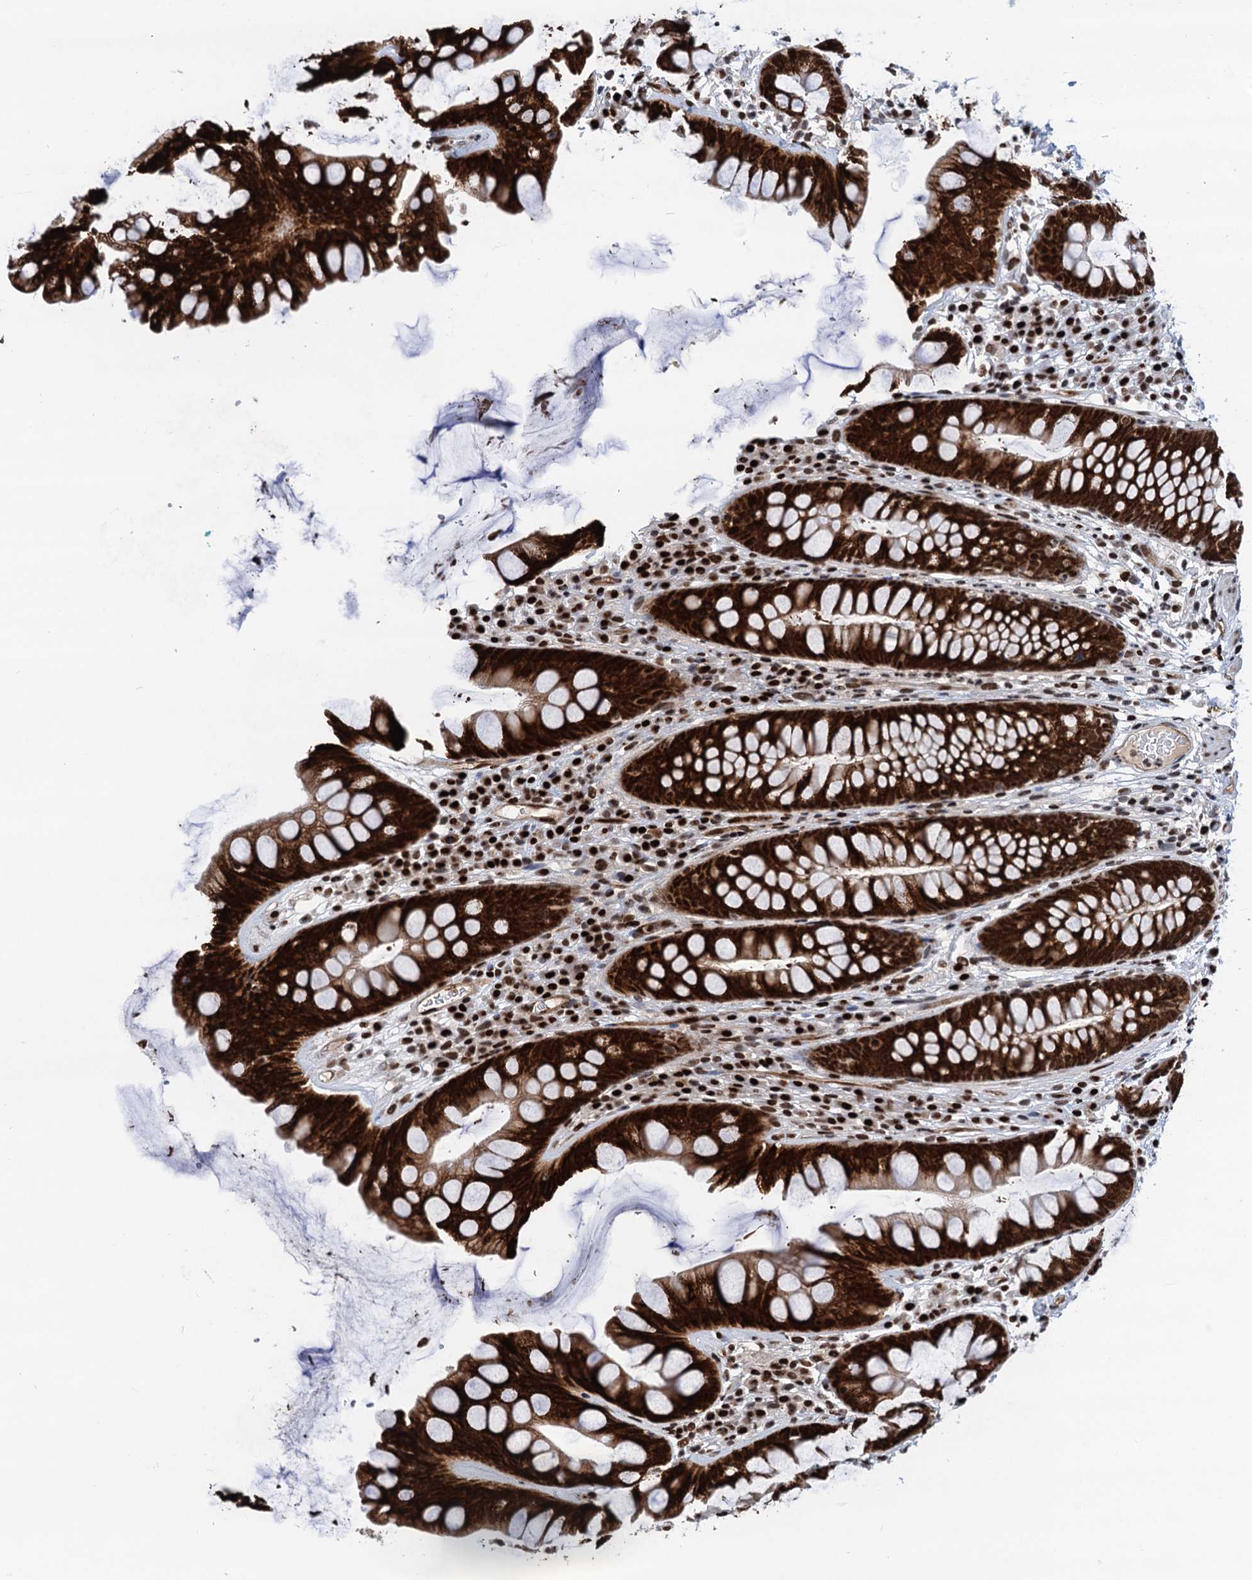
{"staining": {"intensity": "strong", "quantity": ">75%", "location": "cytoplasmic/membranous,nuclear"}, "tissue": "rectum", "cell_type": "Glandular cells", "image_type": "normal", "snomed": [{"axis": "morphology", "description": "Normal tissue, NOS"}, {"axis": "topography", "description": "Rectum"}], "caption": "IHC staining of benign rectum, which exhibits high levels of strong cytoplasmic/membranous,nuclear staining in about >75% of glandular cells indicating strong cytoplasmic/membranous,nuclear protein positivity. The staining was performed using DAB (brown) for protein detection and nuclei were counterstained in hematoxylin (blue).", "gene": "PPP4R1", "patient": {"sex": "male", "age": 74}}